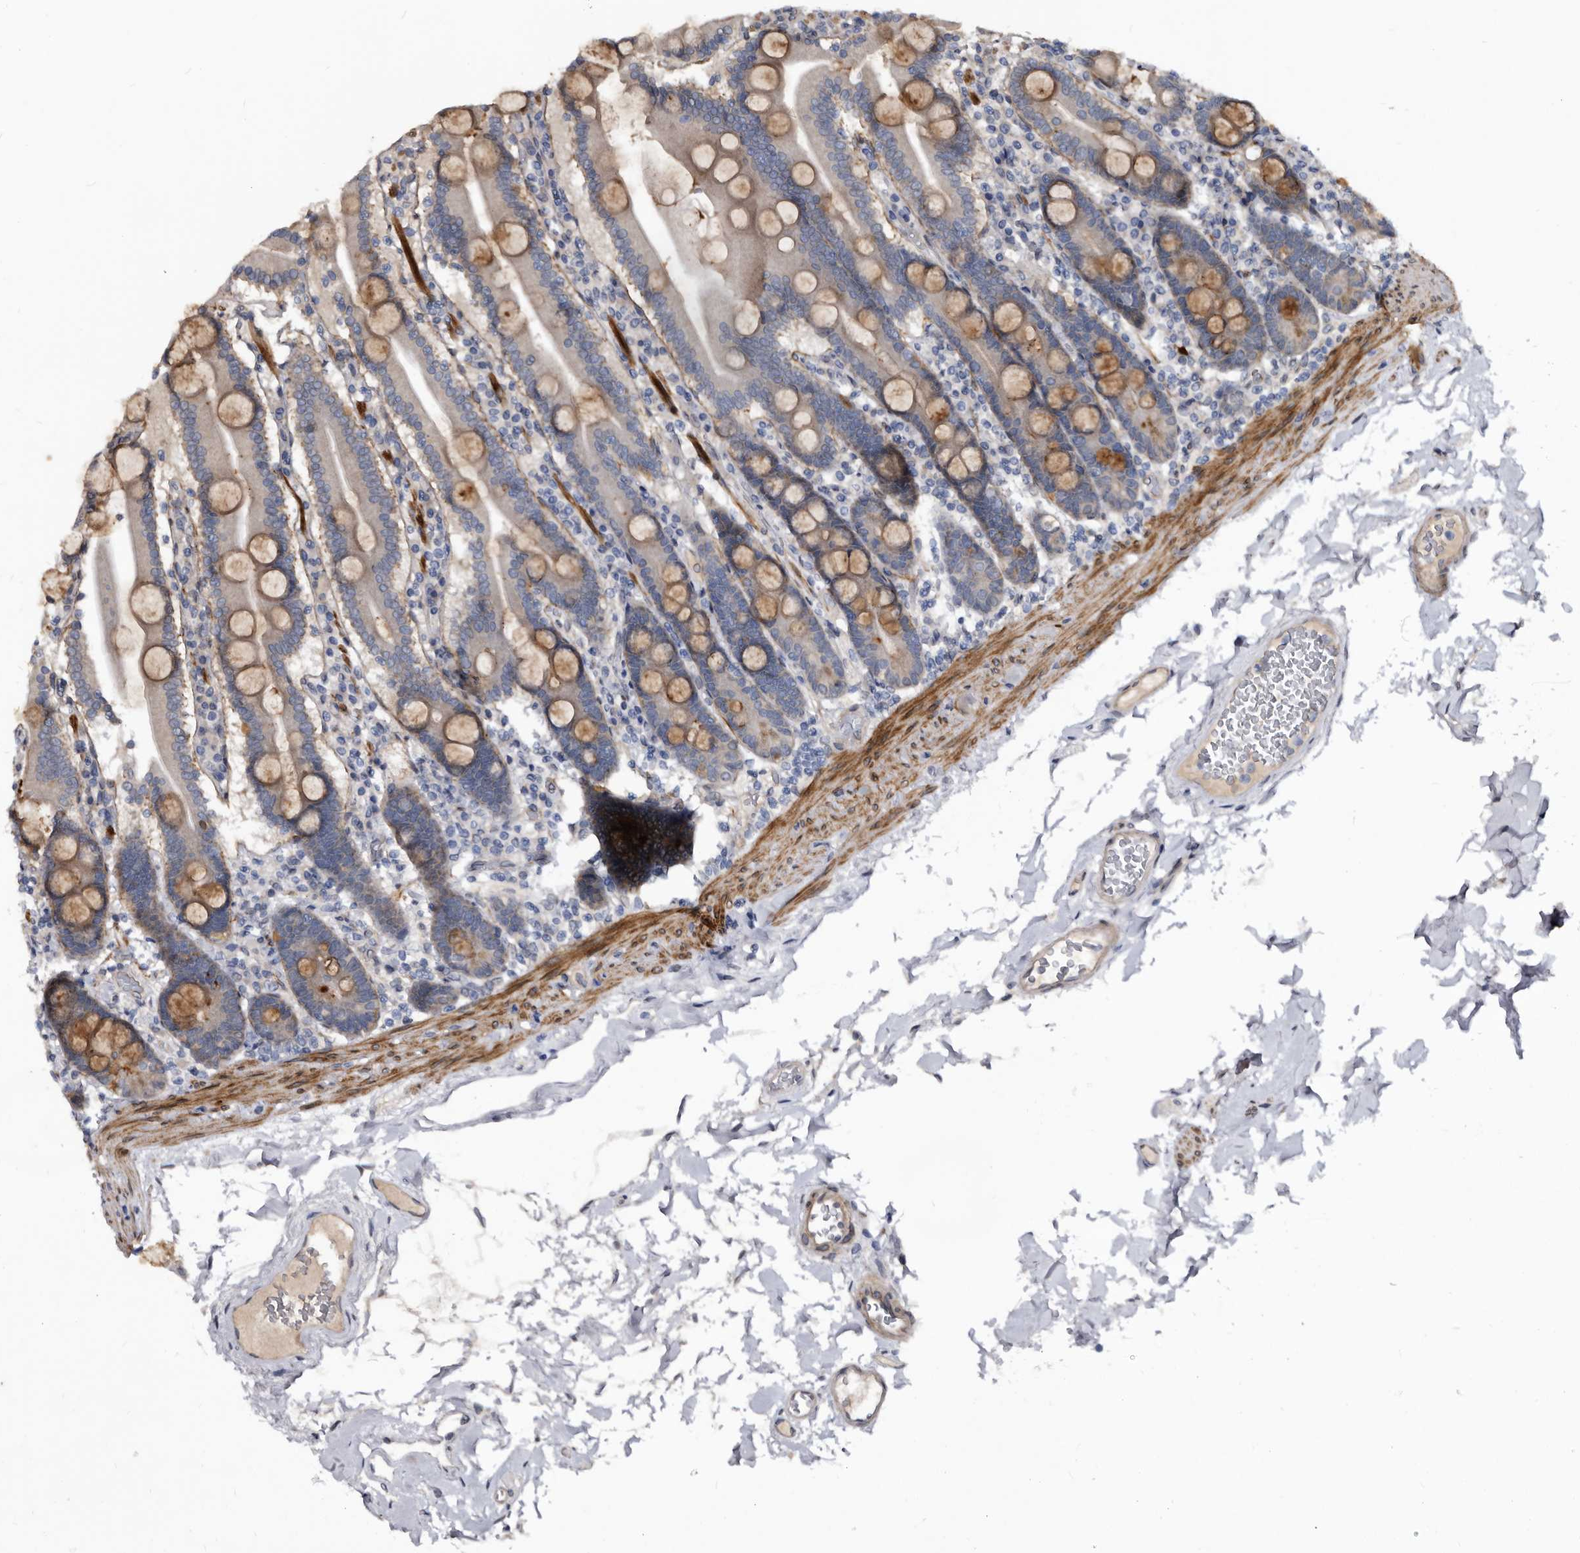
{"staining": {"intensity": "moderate", "quantity": "25%-75%", "location": "cytoplasmic/membranous"}, "tissue": "duodenum", "cell_type": "Glandular cells", "image_type": "normal", "snomed": [{"axis": "morphology", "description": "Normal tissue, NOS"}, {"axis": "topography", "description": "Duodenum"}], "caption": "Immunohistochemical staining of unremarkable duodenum displays medium levels of moderate cytoplasmic/membranous positivity in about 25%-75% of glandular cells.", "gene": "PROM1", "patient": {"sex": "male", "age": 55}}